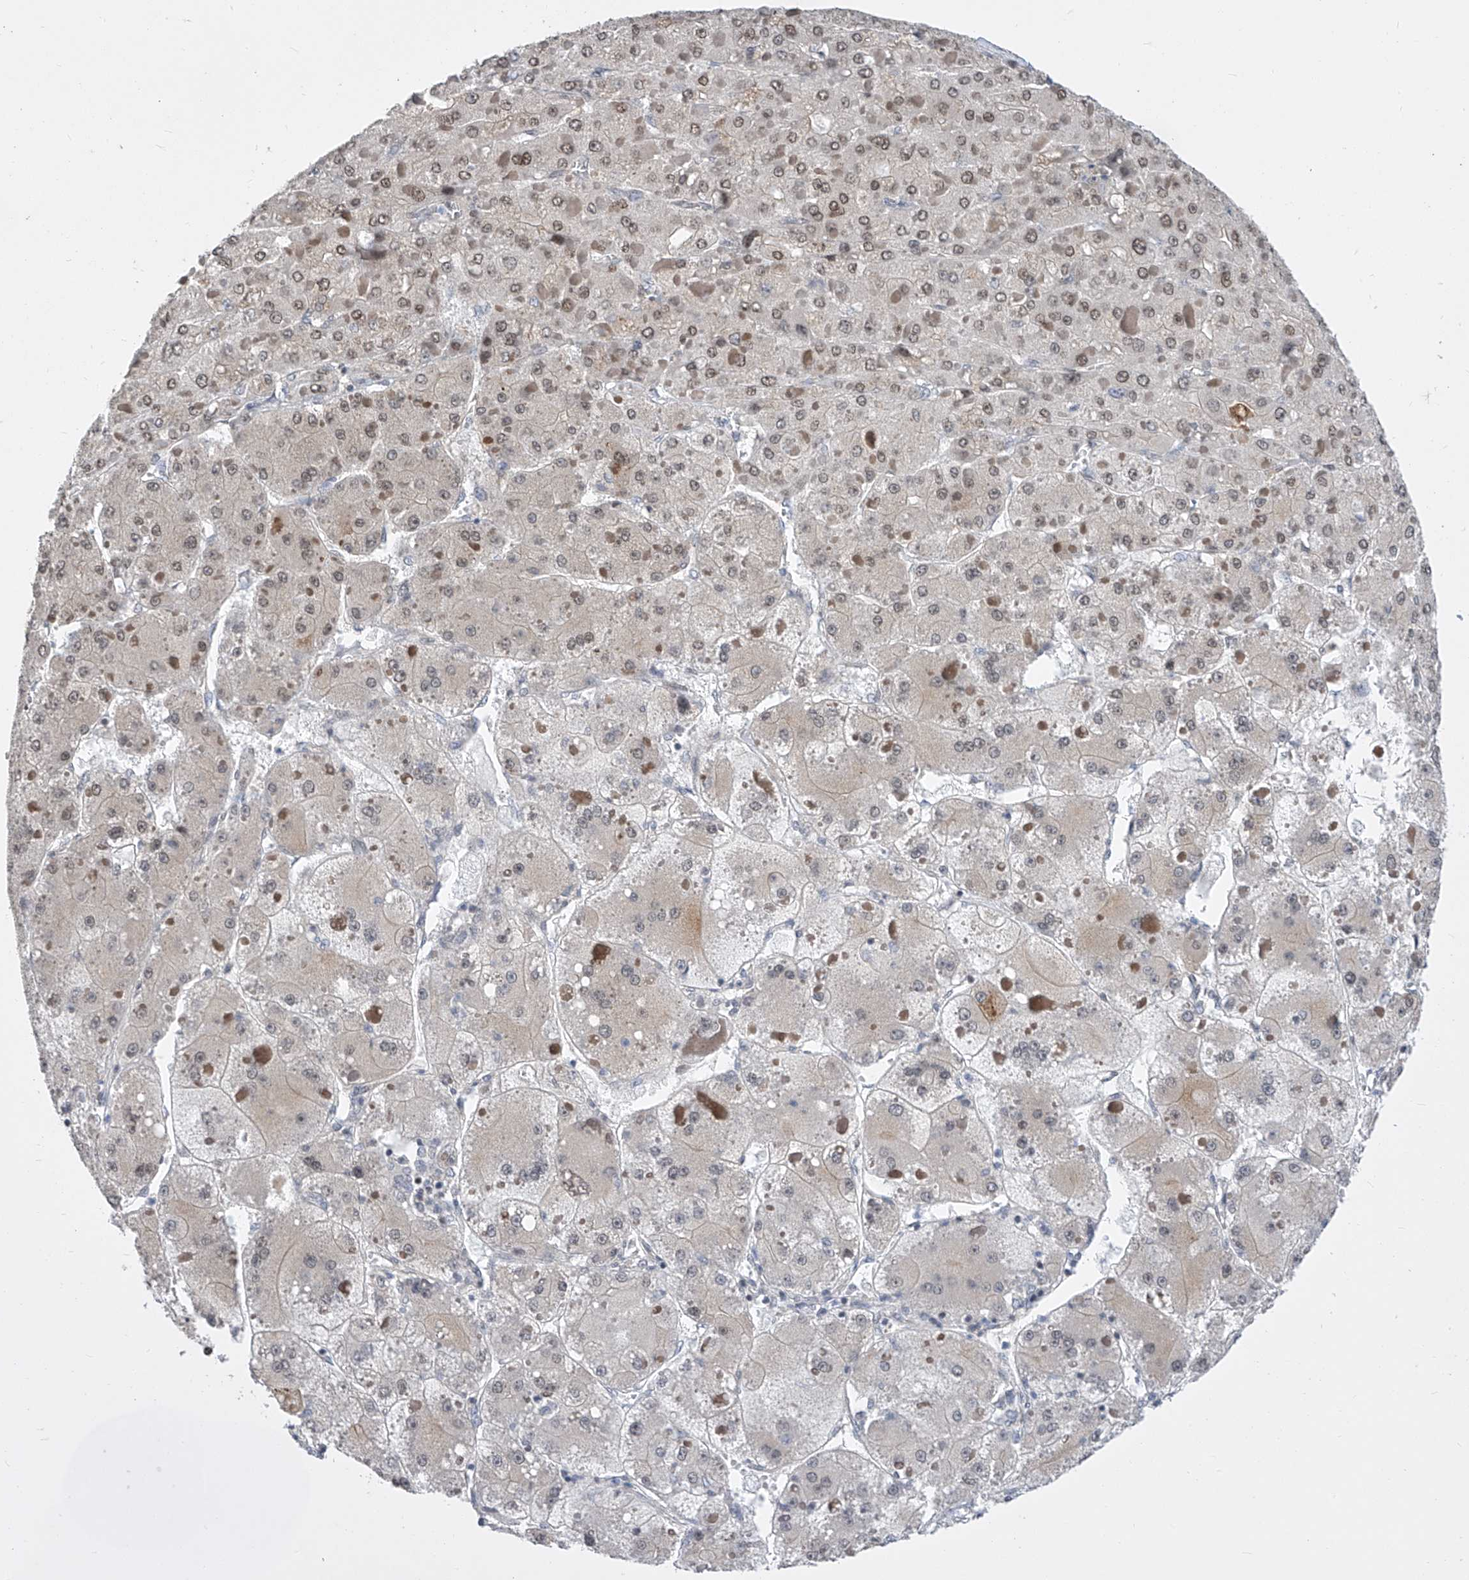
{"staining": {"intensity": "moderate", "quantity": "25%-75%", "location": "nuclear"}, "tissue": "liver cancer", "cell_type": "Tumor cells", "image_type": "cancer", "snomed": [{"axis": "morphology", "description": "Carcinoma, Hepatocellular, NOS"}, {"axis": "topography", "description": "Liver"}], "caption": "The micrograph demonstrates immunohistochemical staining of liver cancer (hepatocellular carcinoma). There is moderate nuclear expression is seen in approximately 25%-75% of tumor cells.", "gene": "CETN2", "patient": {"sex": "female", "age": 73}}